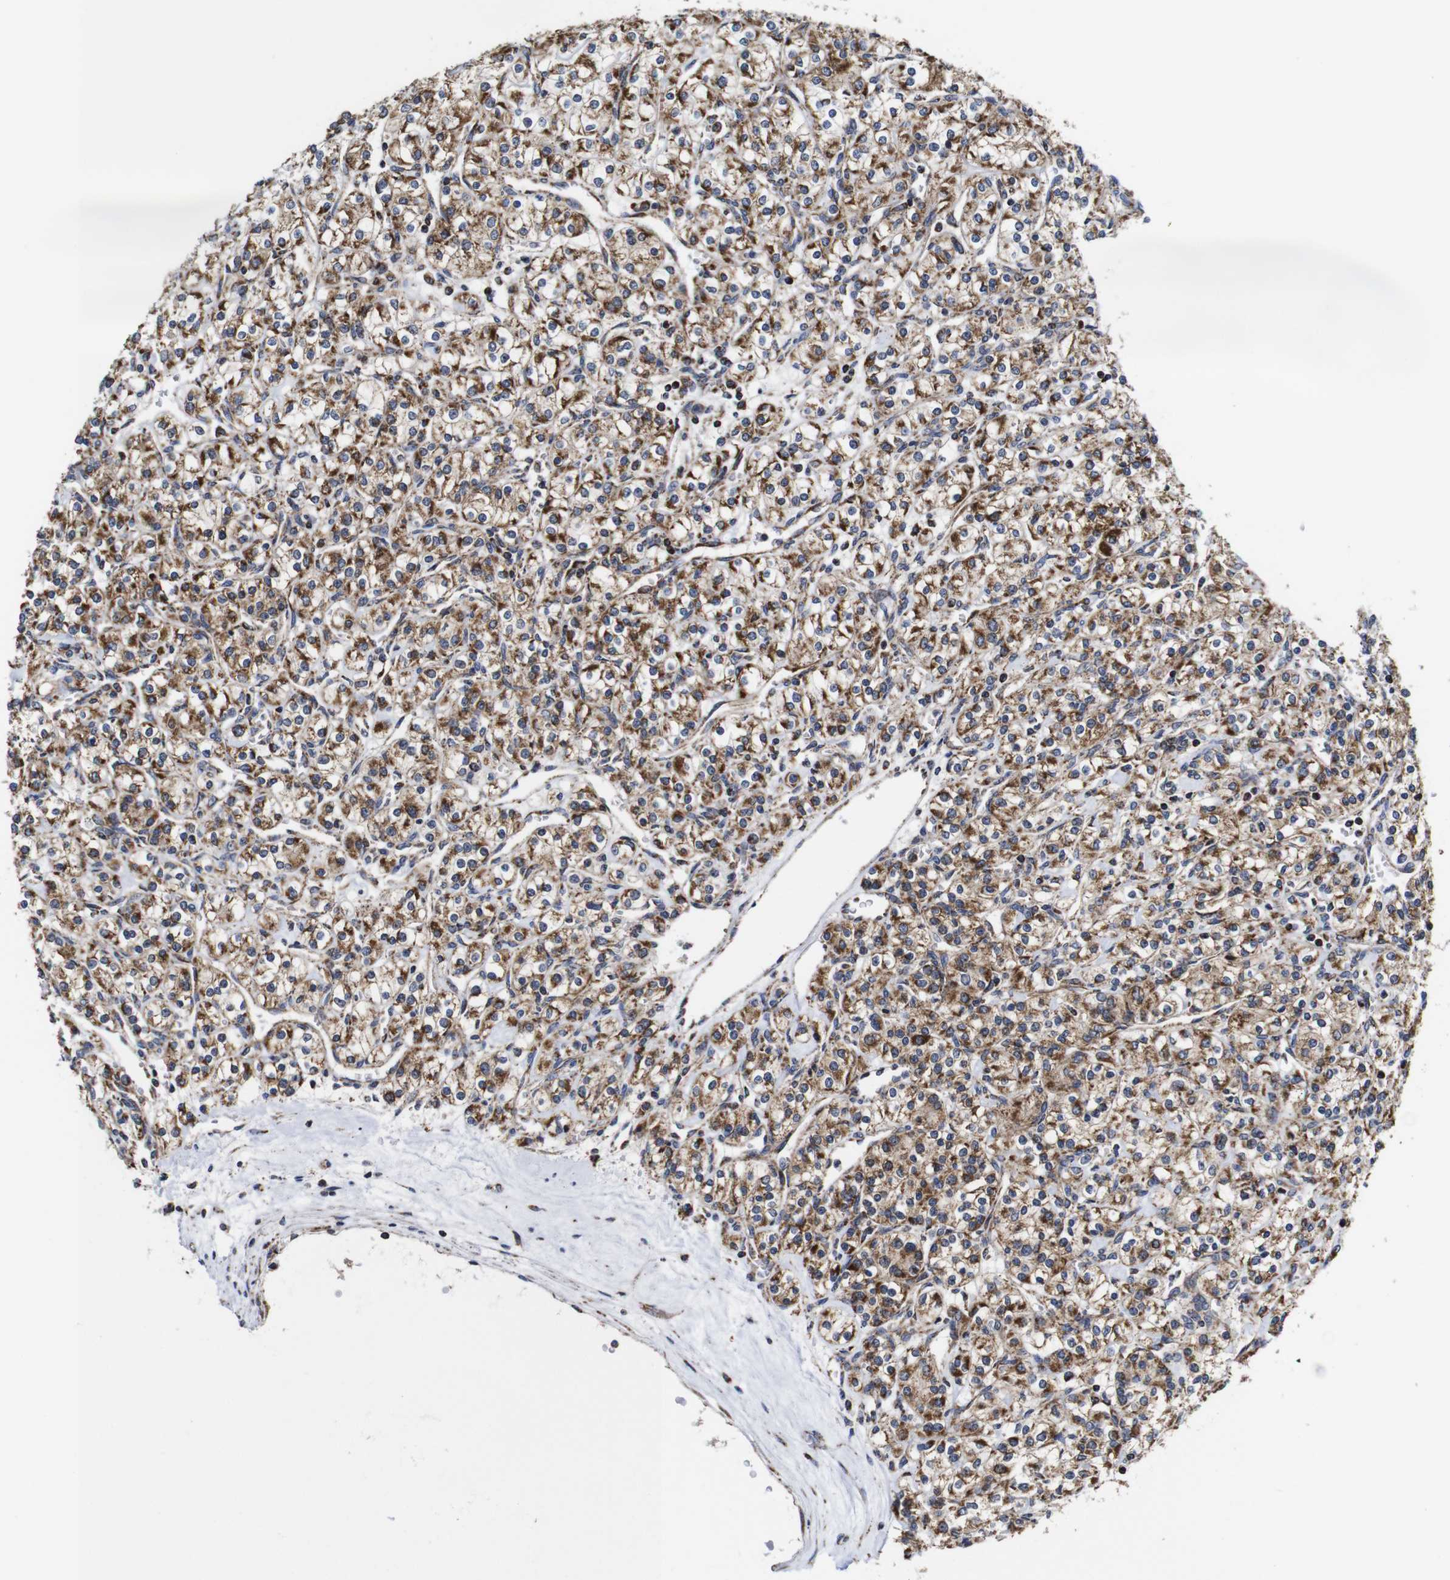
{"staining": {"intensity": "moderate", "quantity": ">75%", "location": "cytoplasmic/membranous"}, "tissue": "renal cancer", "cell_type": "Tumor cells", "image_type": "cancer", "snomed": [{"axis": "morphology", "description": "Adenocarcinoma, NOS"}, {"axis": "topography", "description": "Kidney"}], "caption": "Immunohistochemical staining of renal cancer (adenocarcinoma) demonstrates medium levels of moderate cytoplasmic/membranous protein expression in about >75% of tumor cells.", "gene": "C17orf80", "patient": {"sex": "male", "age": 77}}